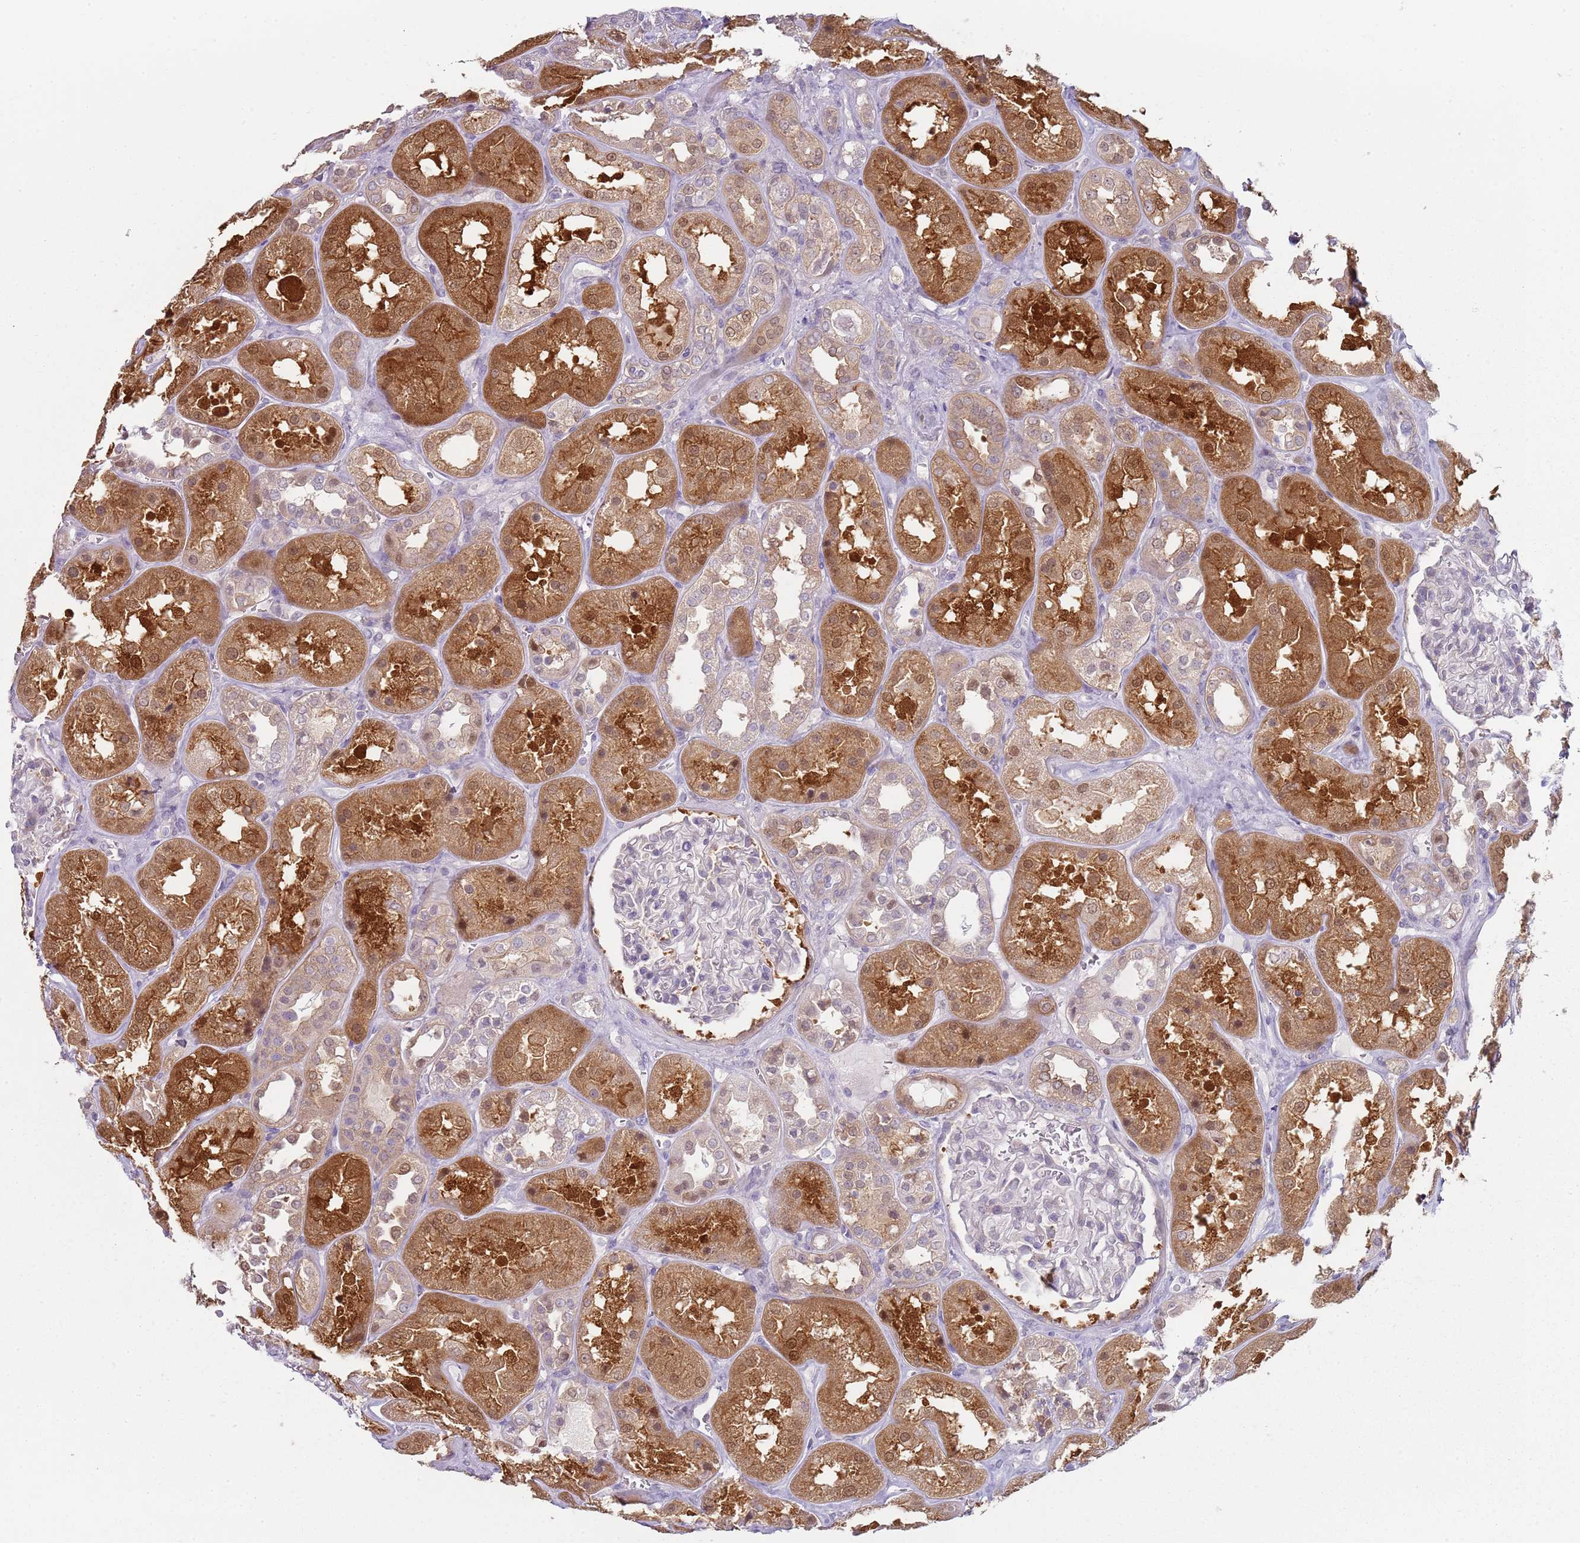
{"staining": {"intensity": "negative", "quantity": "none", "location": "none"}, "tissue": "kidney", "cell_type": "Cells in glomeruli", "image_type": "normal", "snomed": [{"axis": "morphology", "description": "Normal tissue, NOS"}, {"axis": "topography", "description": "Kidney"}], "caption": "Human kidney stained for a protein using IHC exhibits no staining in cells in glomeruli.", "gene": "SLC26A6", "patient": {"sex": "male", "age": 70}}